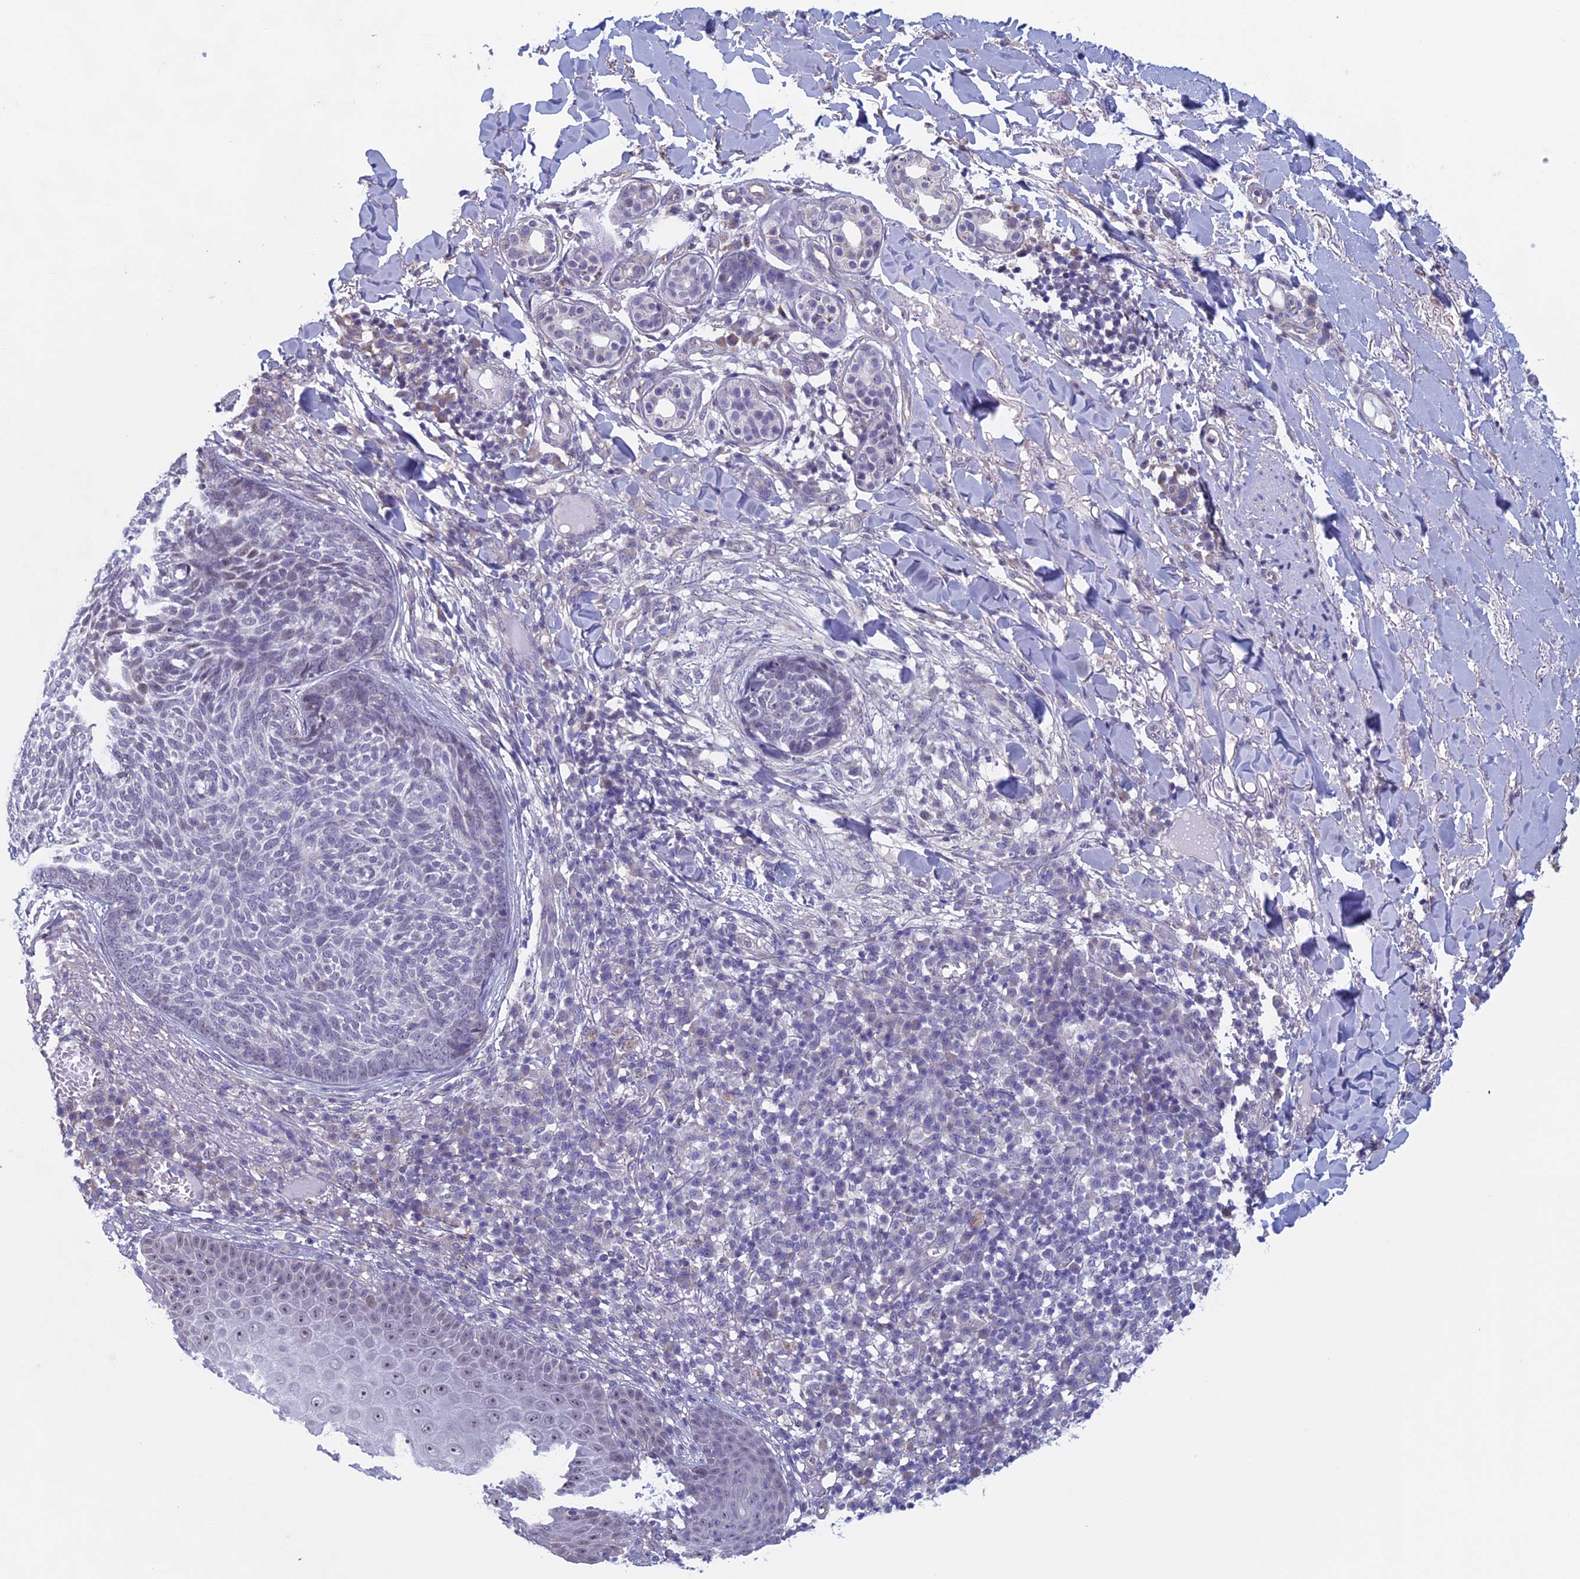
{"staining": {"intensity": "negative", "quantity": "none", "location": "none"}, "tissue": "skin cancer", "cell_type": "Tumor cells", "image_type": "cancer", "snomed": [{"axis": "morphology", "description": "Basal cell carcinoma"}, {"axis": "topography", "description": "Skin"}], "caption": "This is an immunohistochemistry (IHC) micrograph of human skin cancer. There is no expression in tumor cells.", "gene": "SLC1A6", "patient": {"sex": "male", "age": 85}}